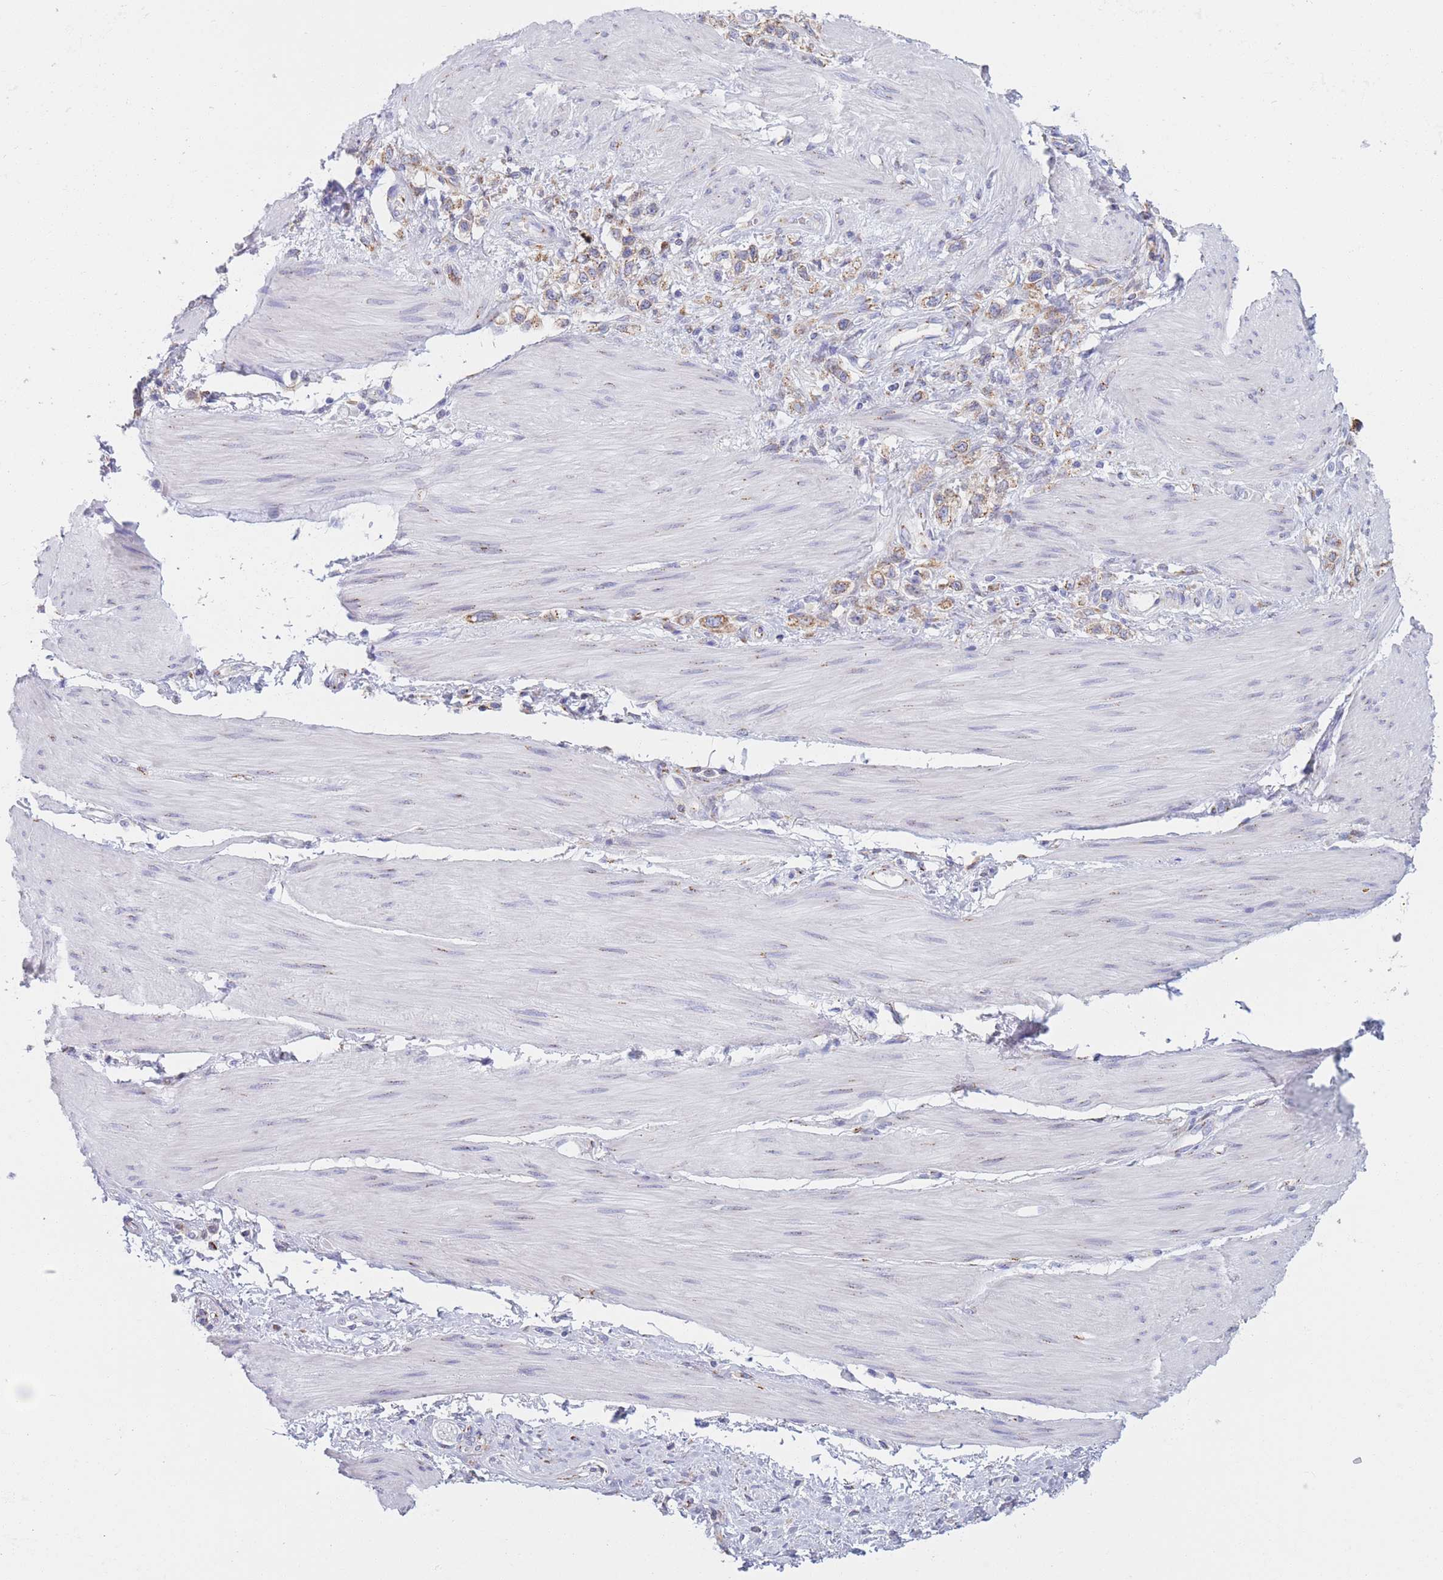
{"staining": {"intensity": "moderate", "quantity": ">75%", "location": "cytoplasmic/membranous"}, "tissue": "stomach cancer", "cell_type": "Tumor cells", "image_type": "cancer", "snomed": [{"axis": "morphology", "description": "Adenocarcinoma, NOS"}, {"axis": "topography", "description": "Stomach"}], "caption": "The micrograph shows immunohistochemical staining of stomach adenocarcinoma. There is moderate cytoplasmic/membranous staining is identified in about >75% of tumor cells.", "gene": "MRPL30", "patient": {"sex": "female", "age": 65}}